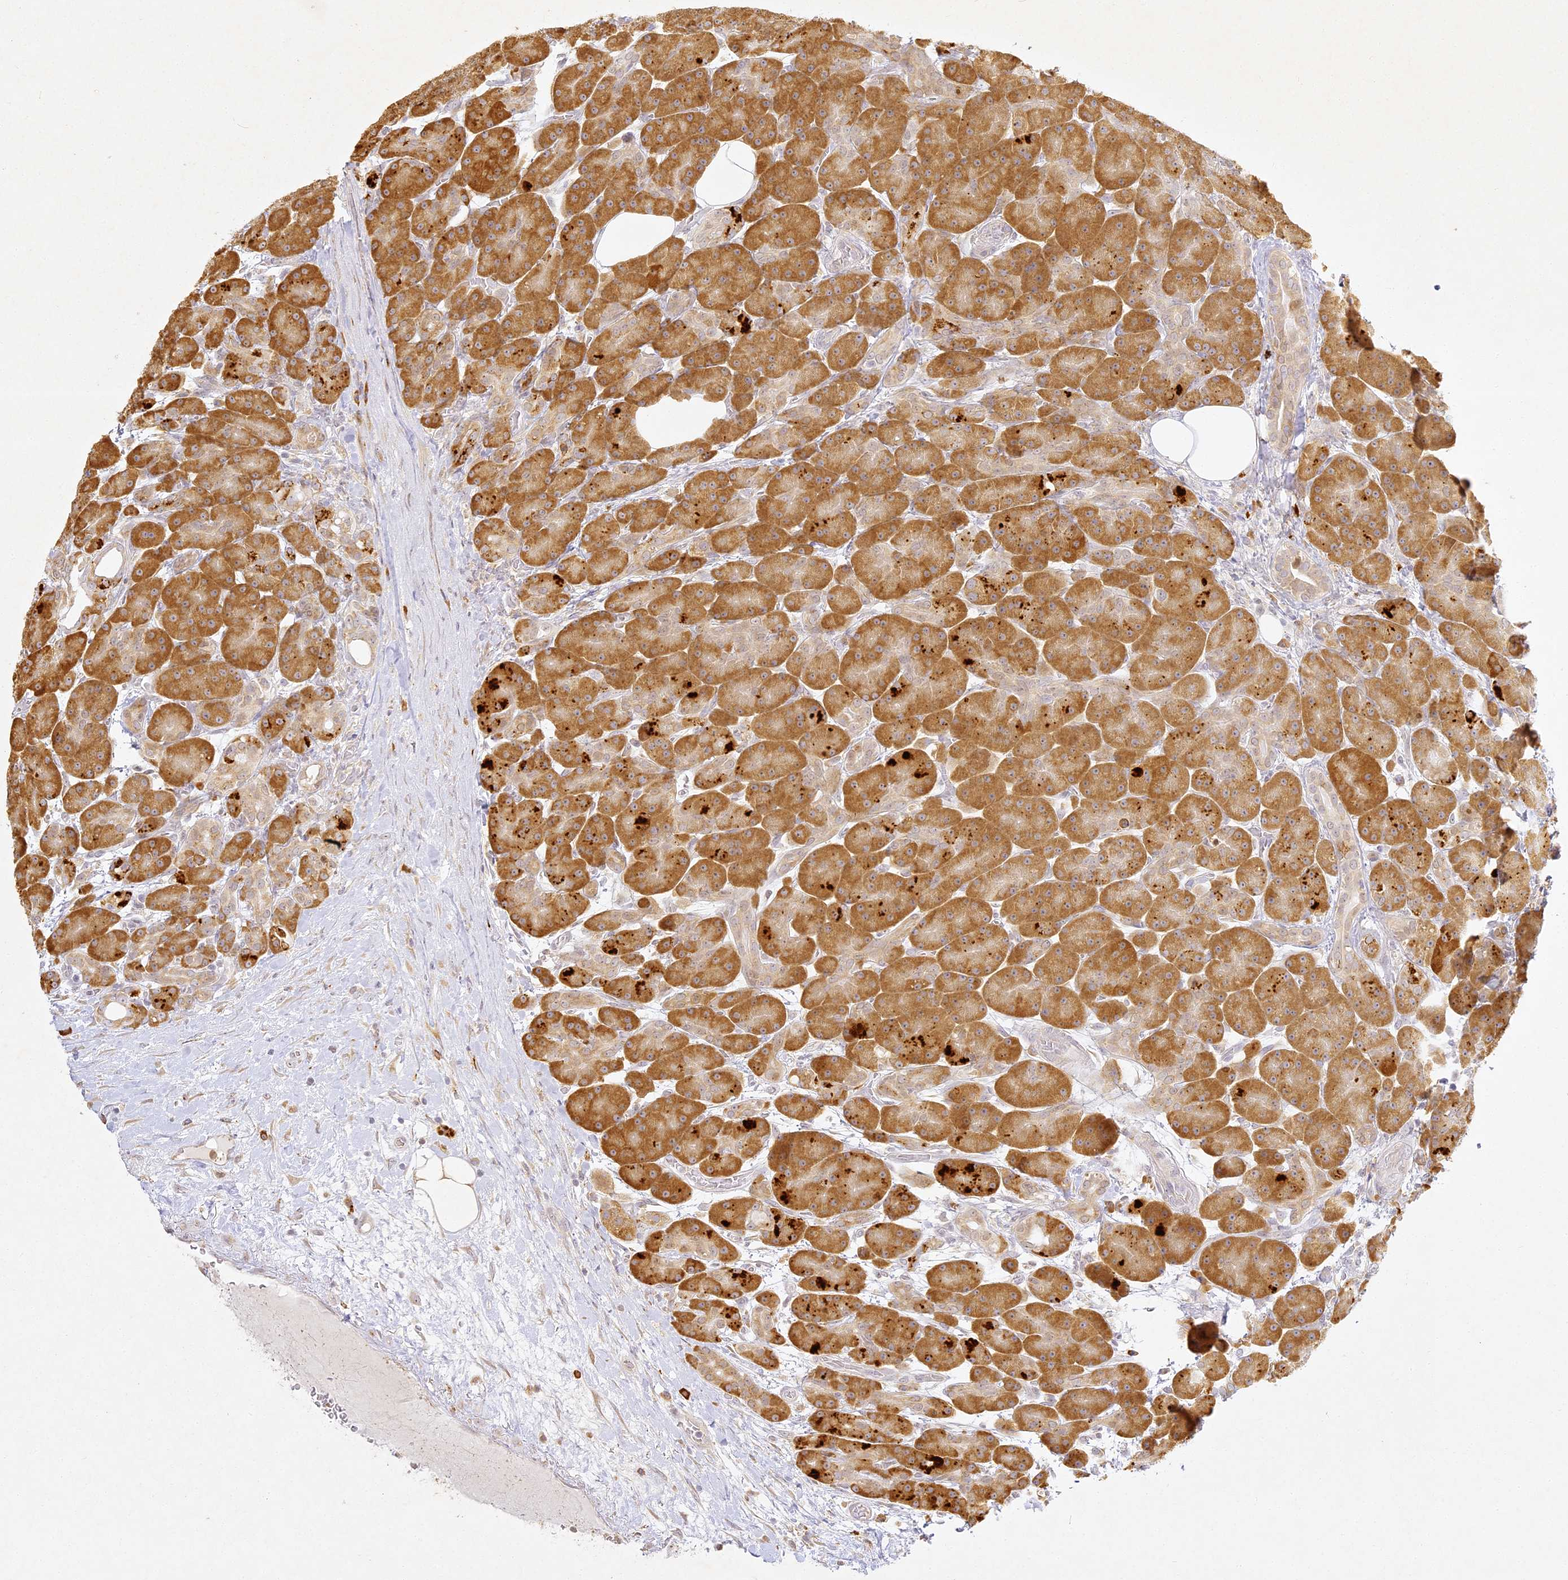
{"staining": {"intensity": "moderate", "quantity": ">75%", "location": "cytoplasmic/membranous"}, "tissue": "pancreas", "cell_type": "Exocrine glandular cells", "image_type": "normal", "snomed": [{"axis": "morphology", "description": "Normal tissue, NOS"}, {"axis": "topography", "description": "Pancreas"}], "caption": "Pancreas stained with a brown dye demonstrates moderate cytoplasmic/membranous positive staining in approximately >75% of exocrine glandular cells.", "gene": "SLC30A5", "patient": {"sex": "male", "age": 63}}